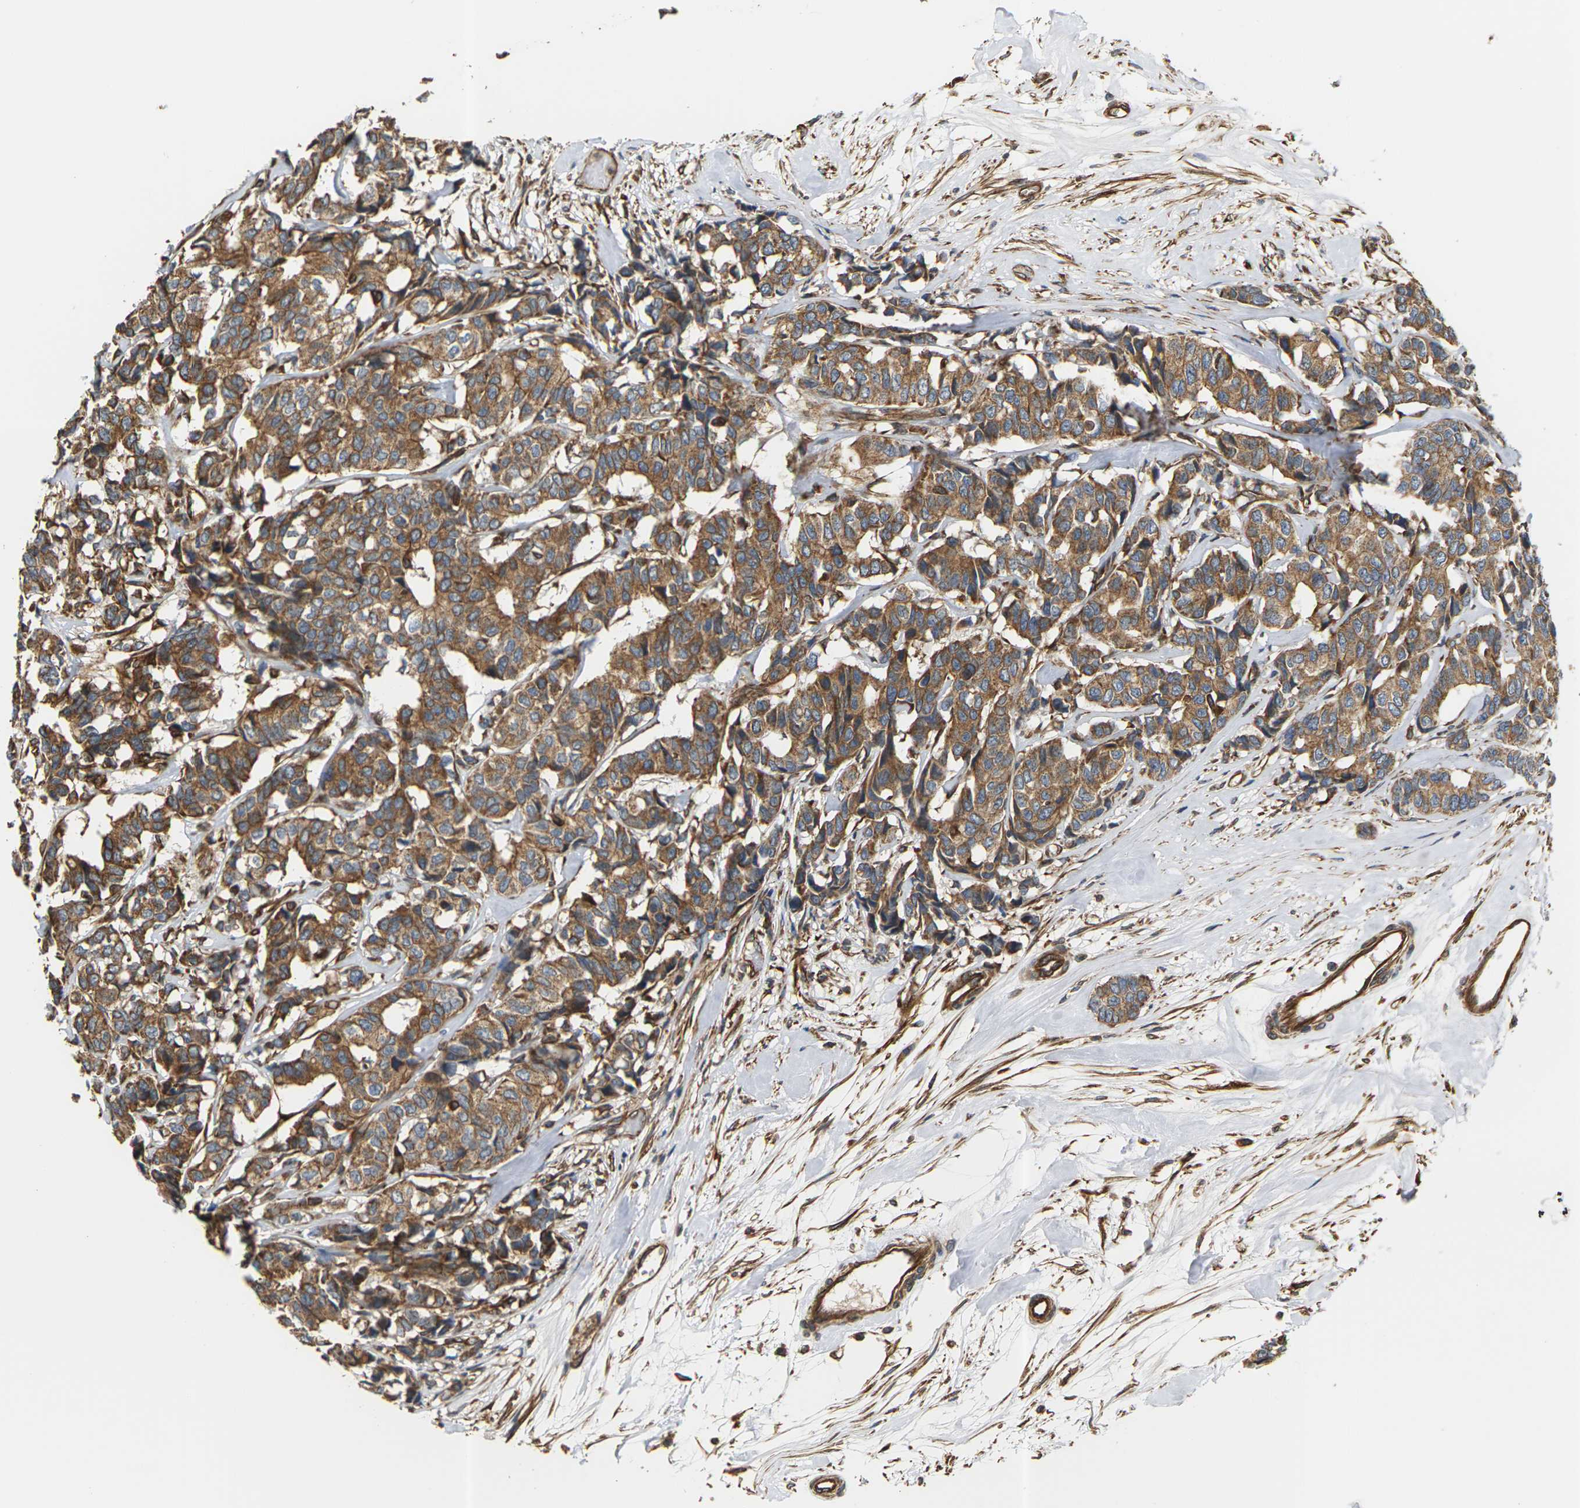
{"staining": {"intensity": "moderate", "quantity": ">75%", "location": "cytoplasmic/membranous"}, "tissue": "breast cancer", "cell_type": "Tumor cells", "image_type": "cancer", "snomed": [{"axis": "morphology", "description": "Duct carcinoma"}, {"axis": "topography", "description": "Breast"}], "caption": "Protein expression analysis of intraductal carcinoma (breast) shows moderate cytoplasmic/membranous expression in about >75% of tumor cells. Nuclei are stained in blue.", "gene": "PCDHB4", "patient": {"sex": "female", "age": 87}}